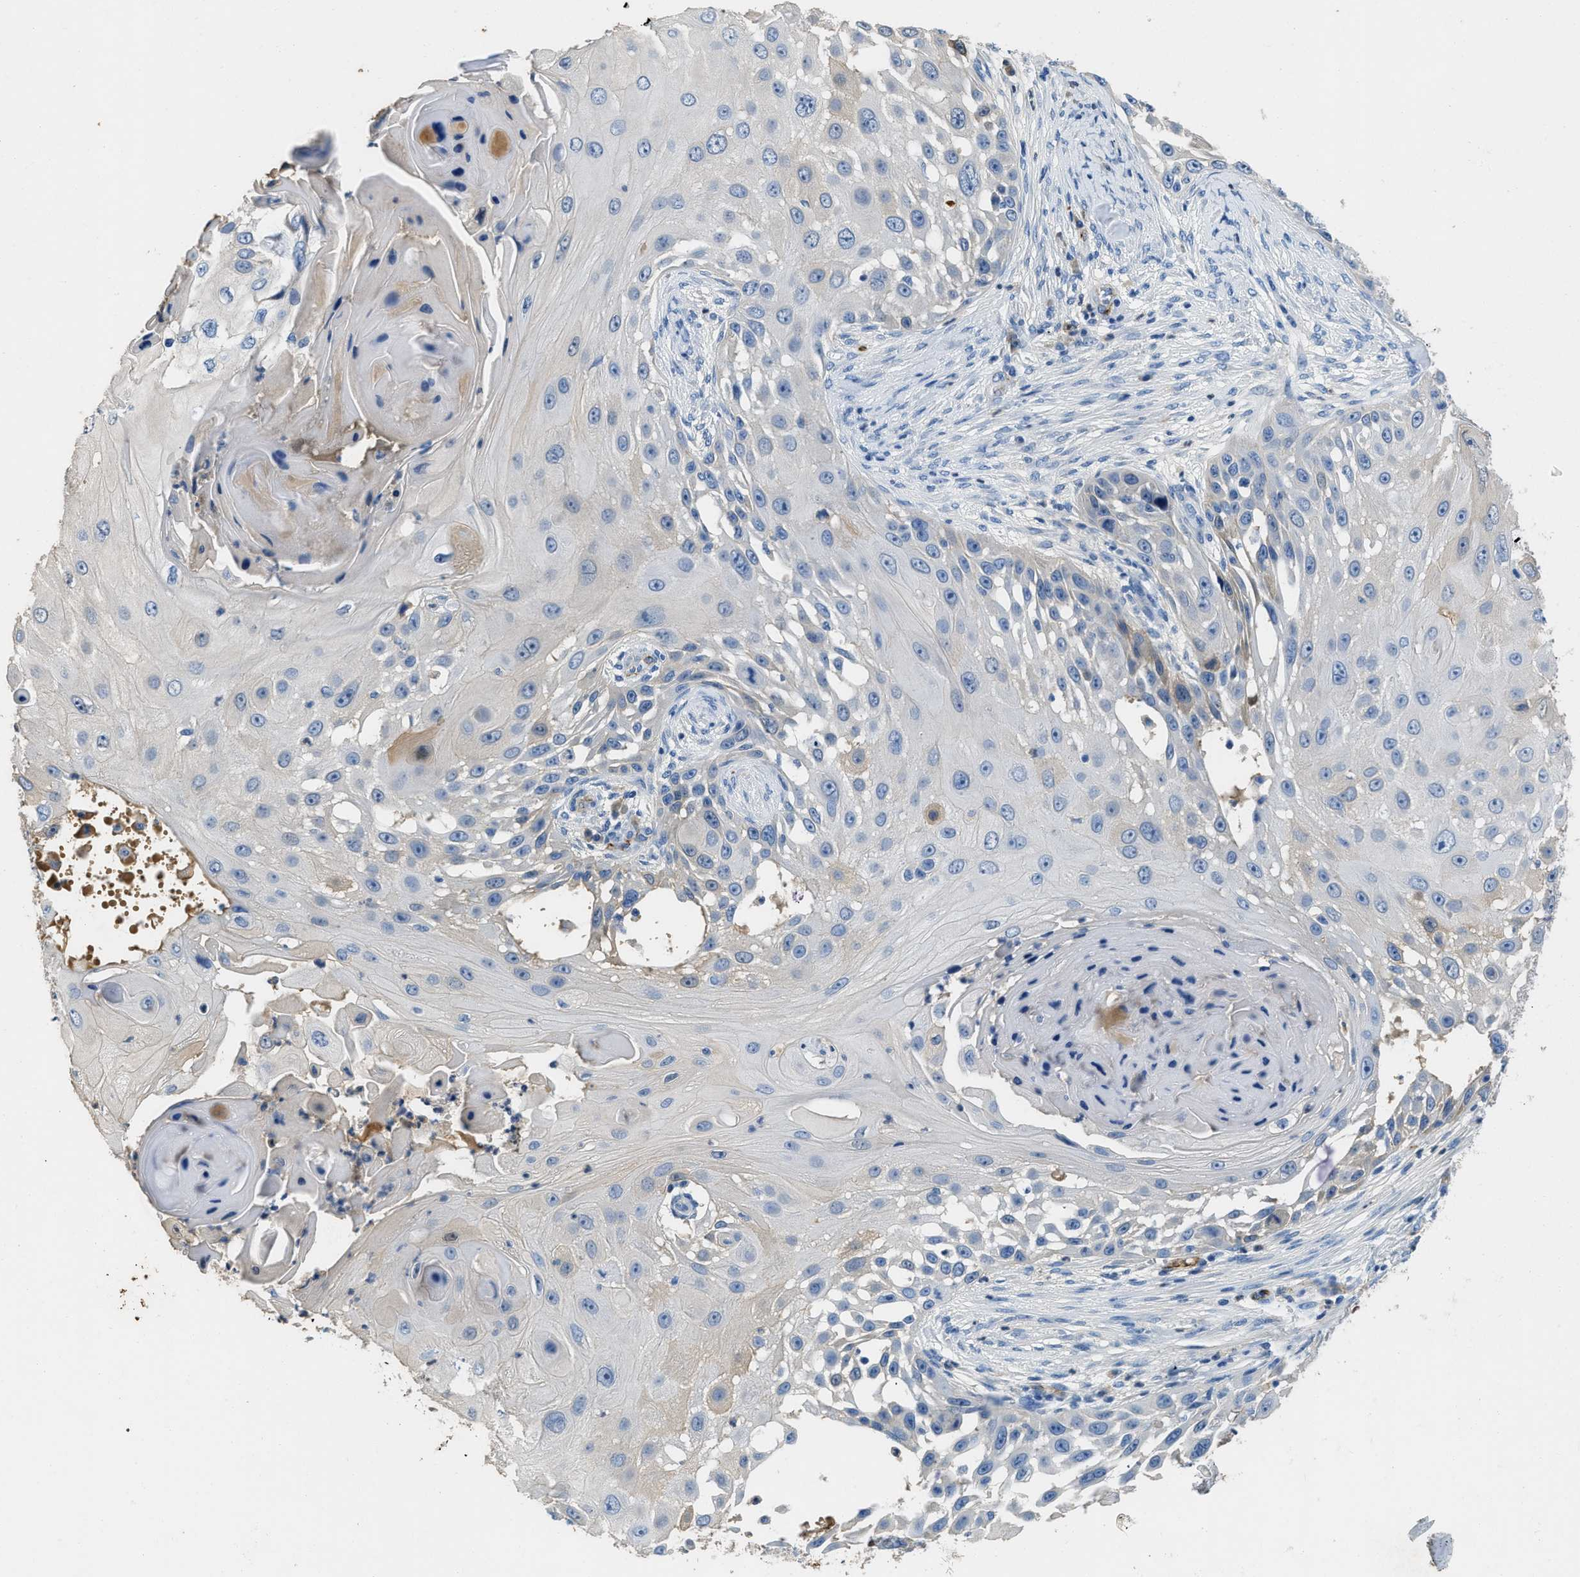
{"staining": {"intensity": "negative", "quantity": "none", "location": "none"}, "tissue": "skin cancer", "cell_type": "Tumor cells", "image_type": "cancer", "snomed": [{"axis": "morphology", "description": "Squamous cell carcinoma, NOS"}, {"axis": "topography", "description": "Skin"}], "caption": "Tumor cells are negative for brown protein staining in skin squamous cell carcinoma. (DAB IHC visualized using brightfield microscopy, high magnification).", "gene": "SPEG", "patient": {"sex": "female", "age": 44}}